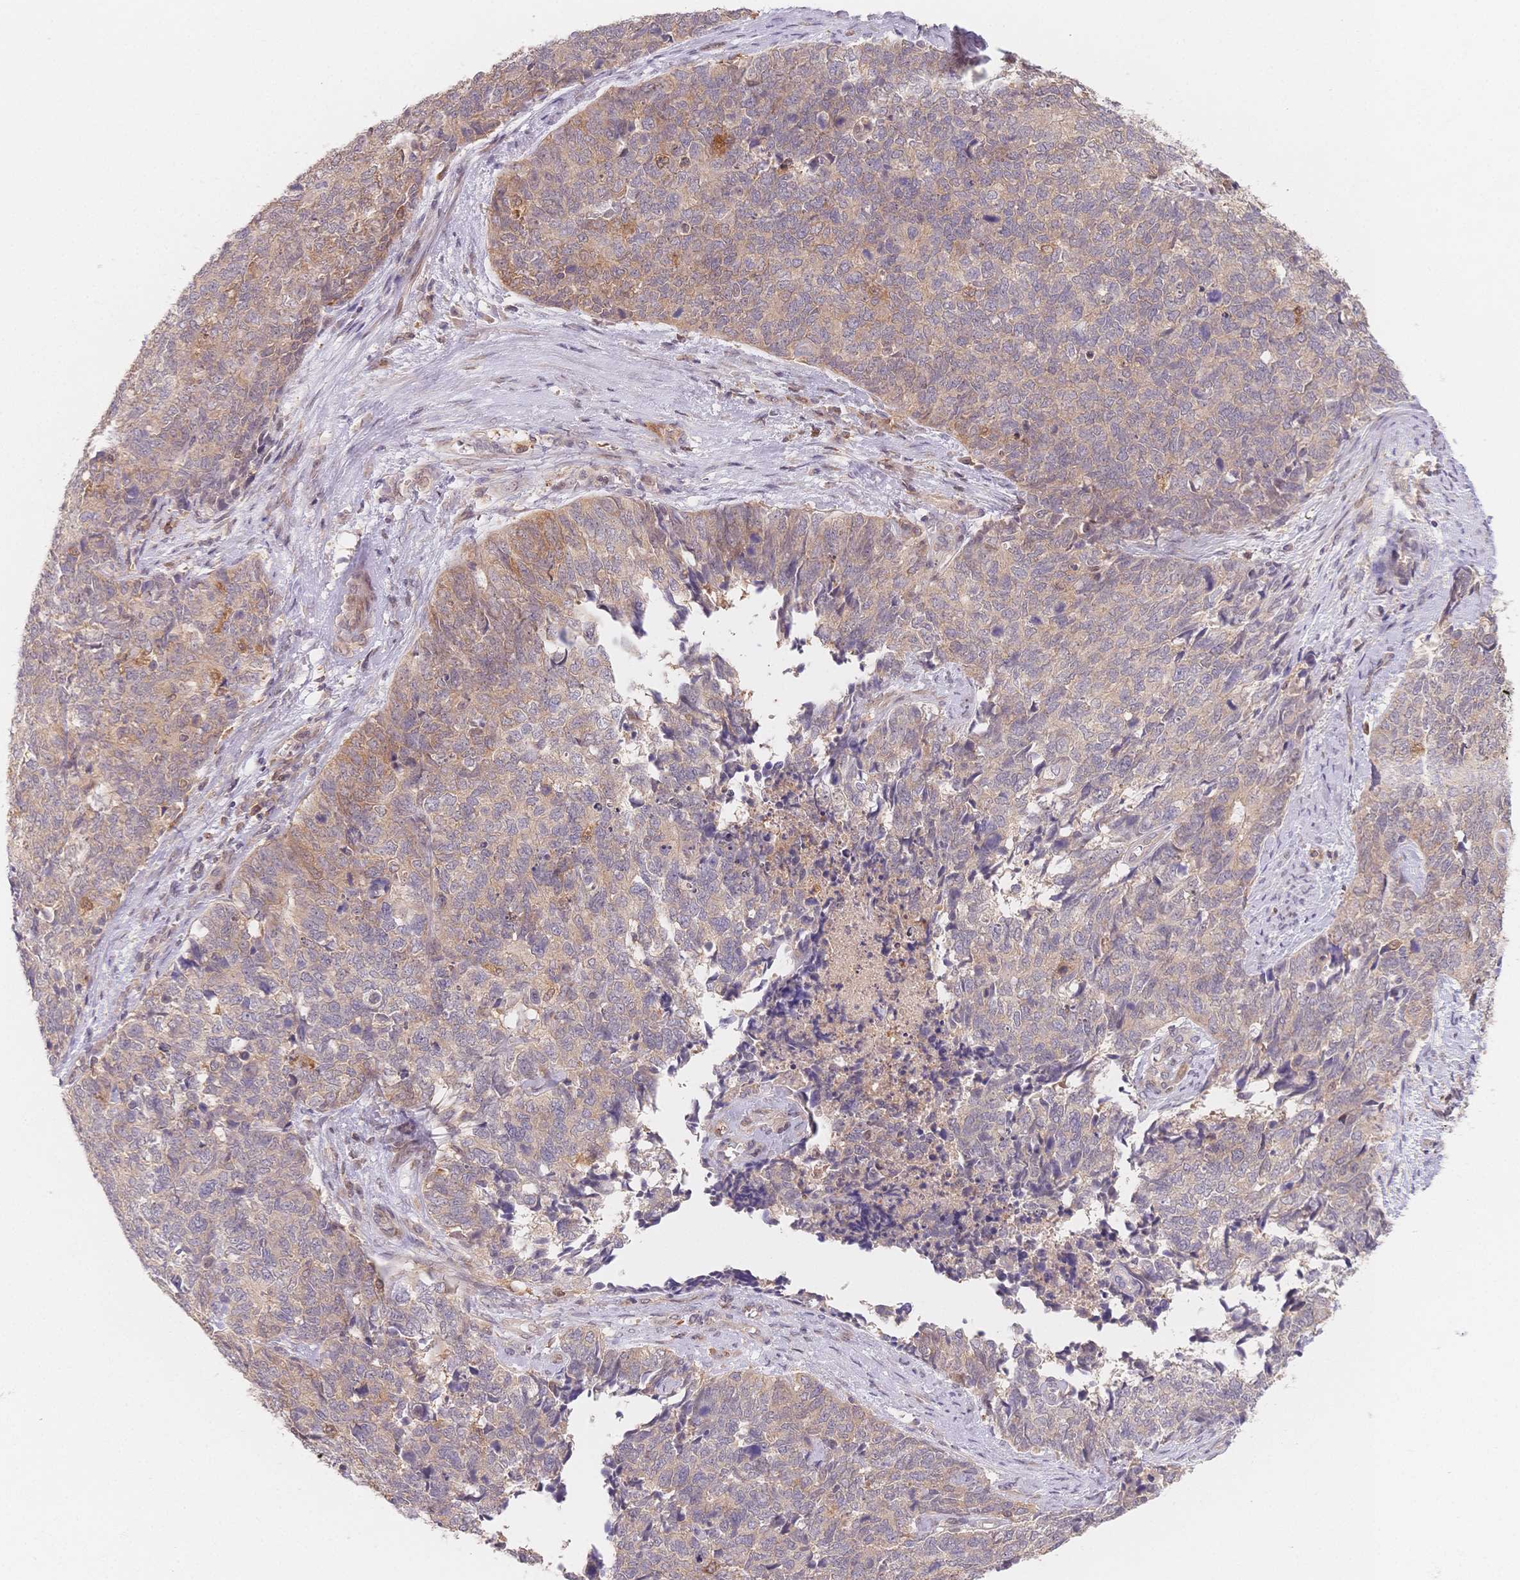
{"staining": {"intensity": "weak", "quantity": "<25%", "location": "cytoplasmic/membranous"}, "tissue": "cervical cancer", "cell_type": "Tumor cells", "image_type": "cancer", "snomed": [{"axis": "morphology", "description": "Adenocarcinoma, NOS"}, {"axis": "topography", "description": "Cervix"}], "caption": "Adenocarcinoma (cervical) stained for a protein using IHC reveals no positivity tumor cells.", "gene": "C12orf75", "patient": {"sex": "female", "age": 63}}